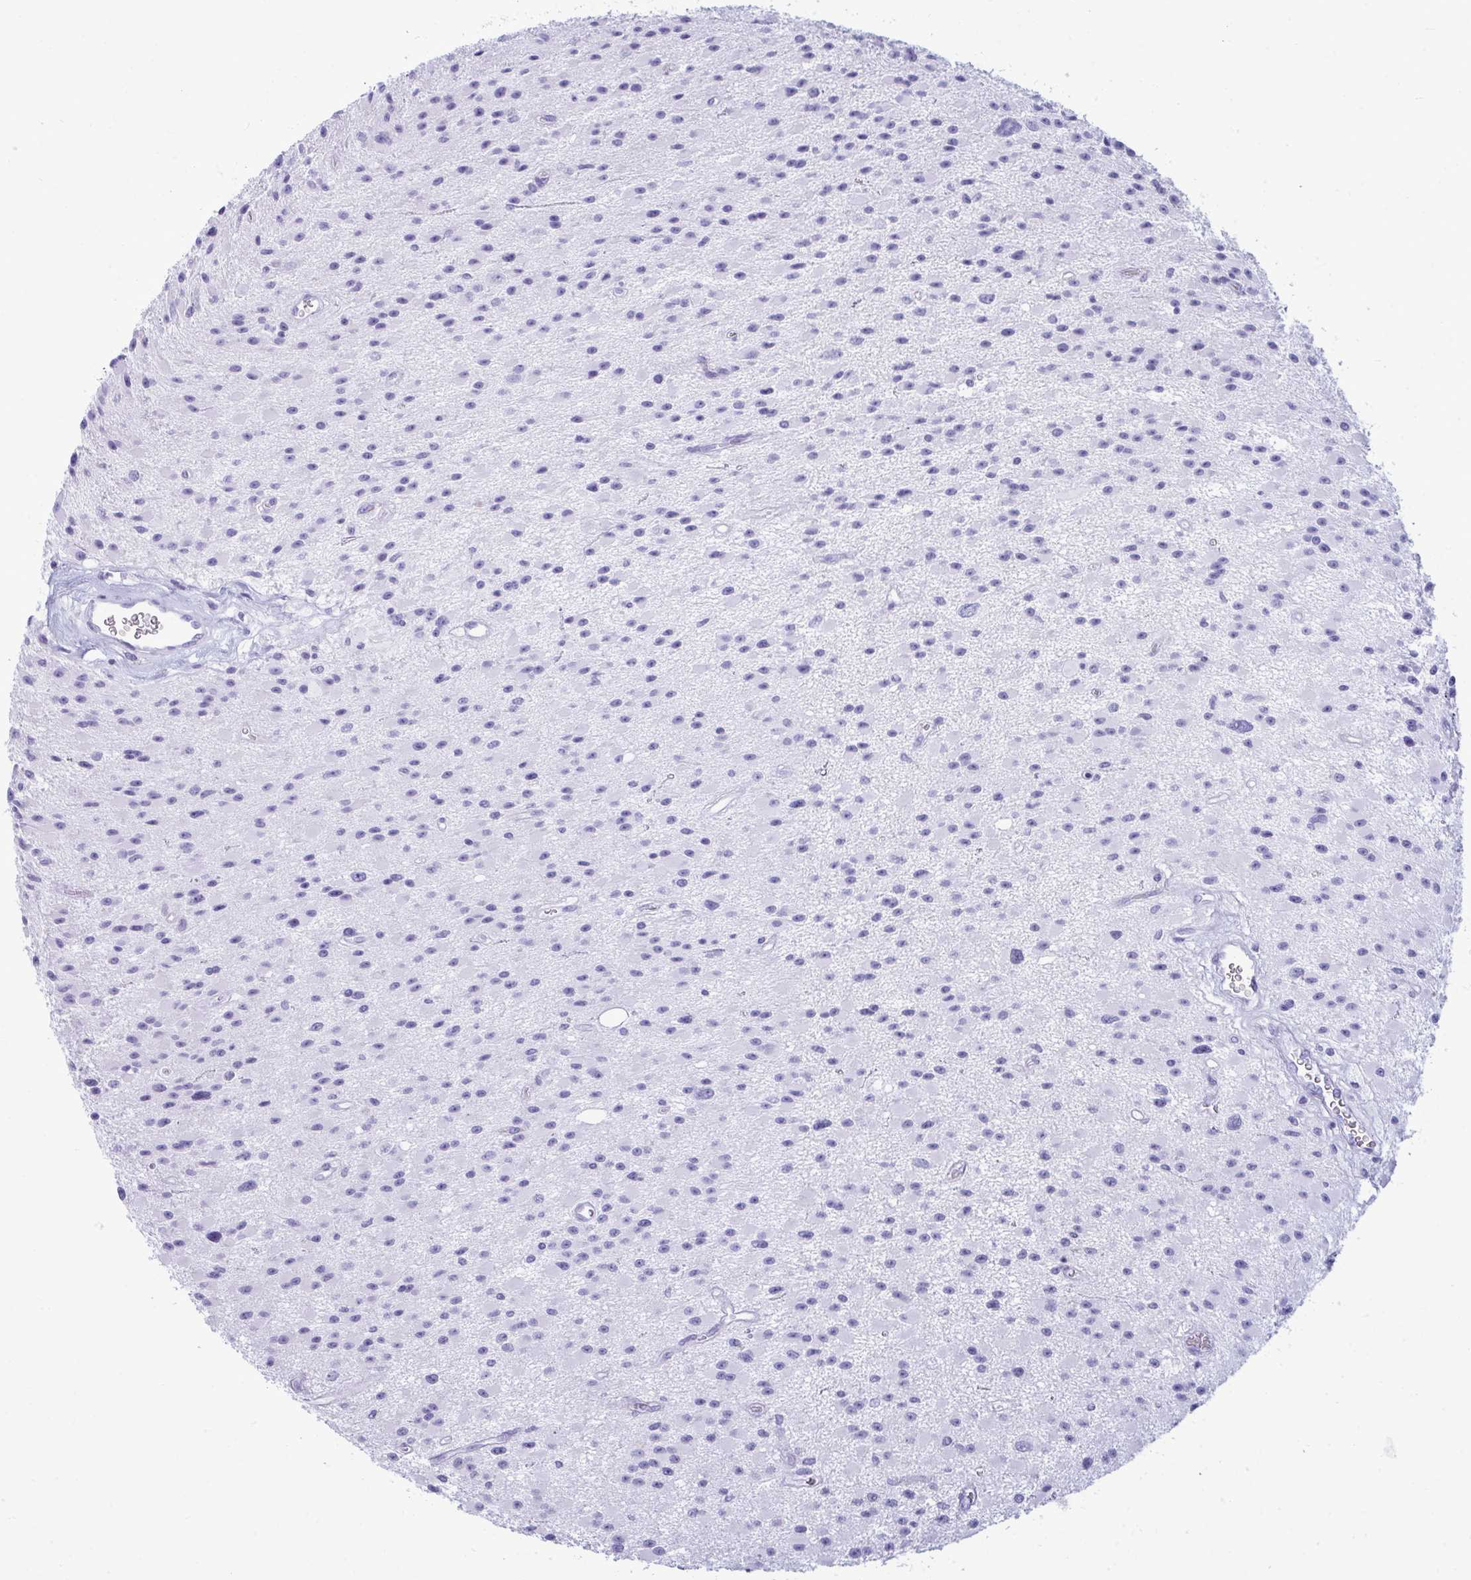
{"staining": {"intensity": "negative", "quantity": "none", "location": "none"}, "tissue": "glioma", "cell_type": "Tumor cells", "image_type": "cancer", "snomed": [{"axis": "morphology", "description": "Glioma, malignant, High grade"}, {"axis": "topography", "description": "Brain"}], "caption": "The histopathology image shows no significant staining in tumor cells of glioma.", "gene": "ANKRD60", "patient": {"sex": "male", "age": 29}}